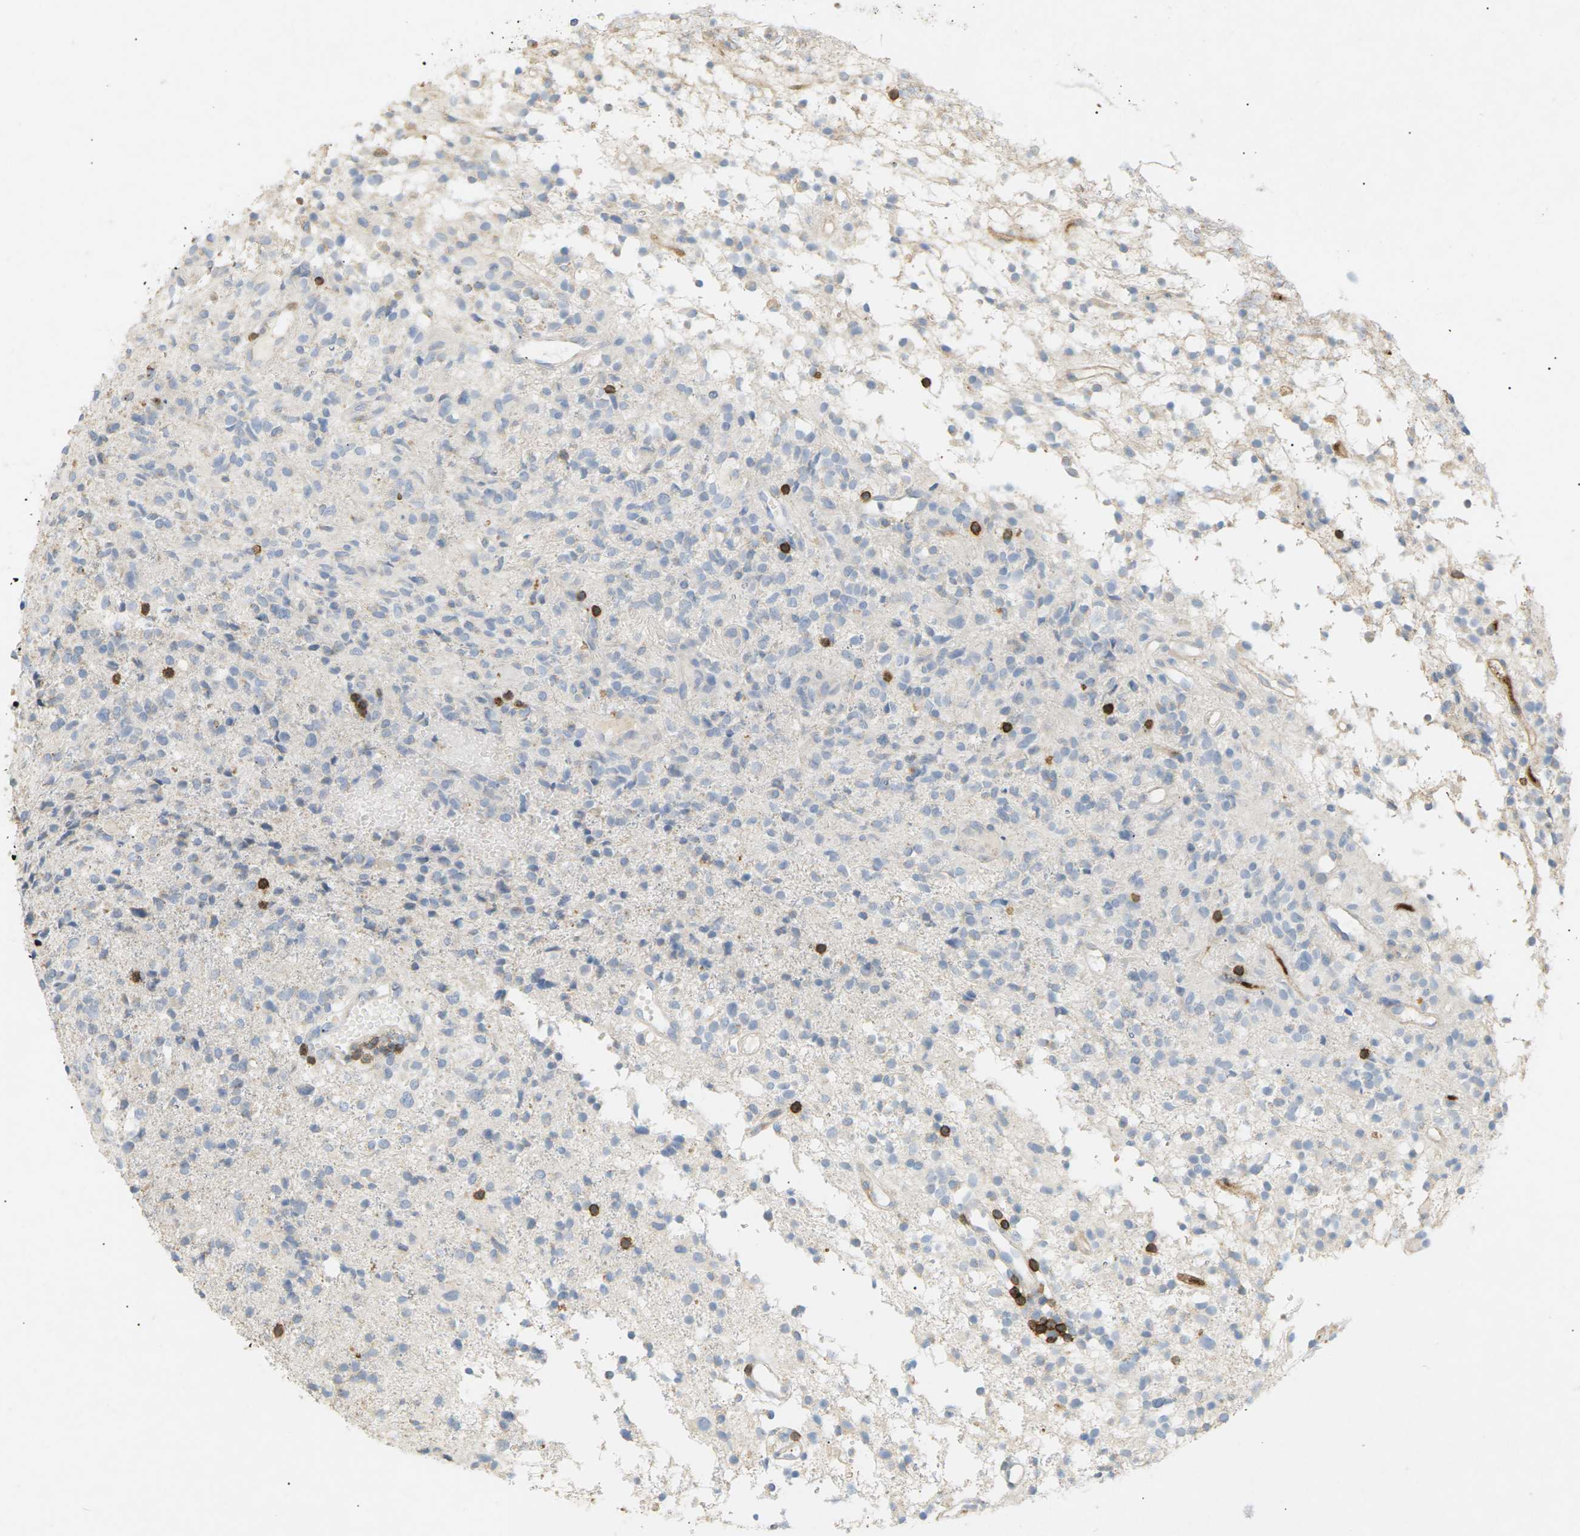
{"staining": {"intensity": "negative", "quantity": "none", "location": "none"}, "tissue": "glioma", "cell_type": "Tumor cells", "image_type": "cancer", "snomed": [{"axis": "morphology", "description": "Glioma, malignant, High grade"}, {"axis": "topography", "description": "Brain"}], "caption": "This is a micrograph of IHC staining of glioma, which shows no expression in tumor cells.", "gene": "LIME1", "patient": {"sex": "female", "age": 59}}